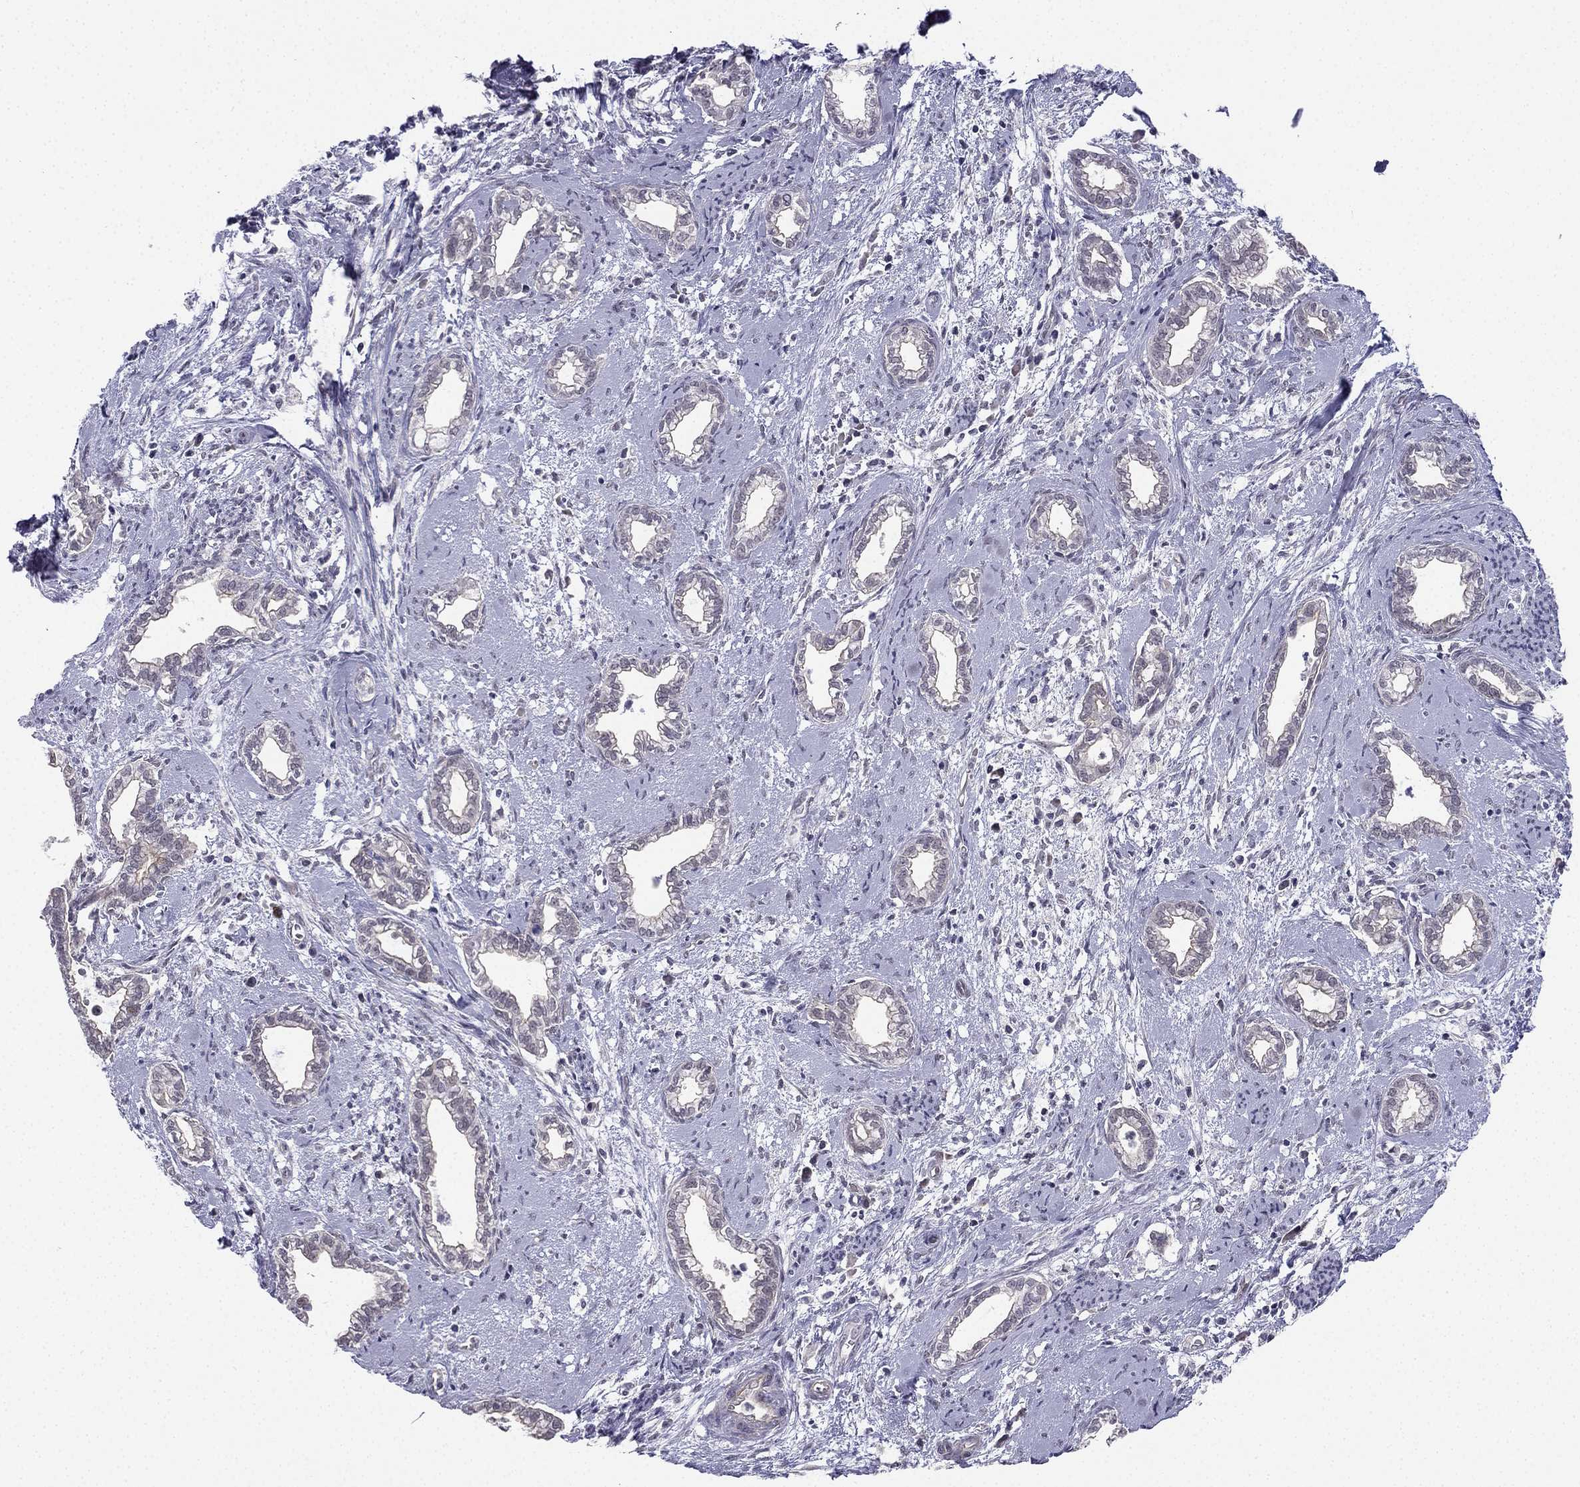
{"staining": {"intensity": "negative", "quantity": "none", "location": "none"}, "tissue": "cervical cancer", "cell_type": "Tumor cells", "image_type": "cancer", "snomed": [{"axis": "morphology", "description": "Adenocarcinoma, NOS"}, {"axis": "topography", "description": "Cervix"}], "caption": "DAB immunohistochemical staining of human cervical cancer exhibits no significant positivity in tumor cells. (DAB immunohistochemistry visualized using brightfield microscopy, high magnification).", "gene": "CHST8", "patient": {"sex": "female", "age": 62}}